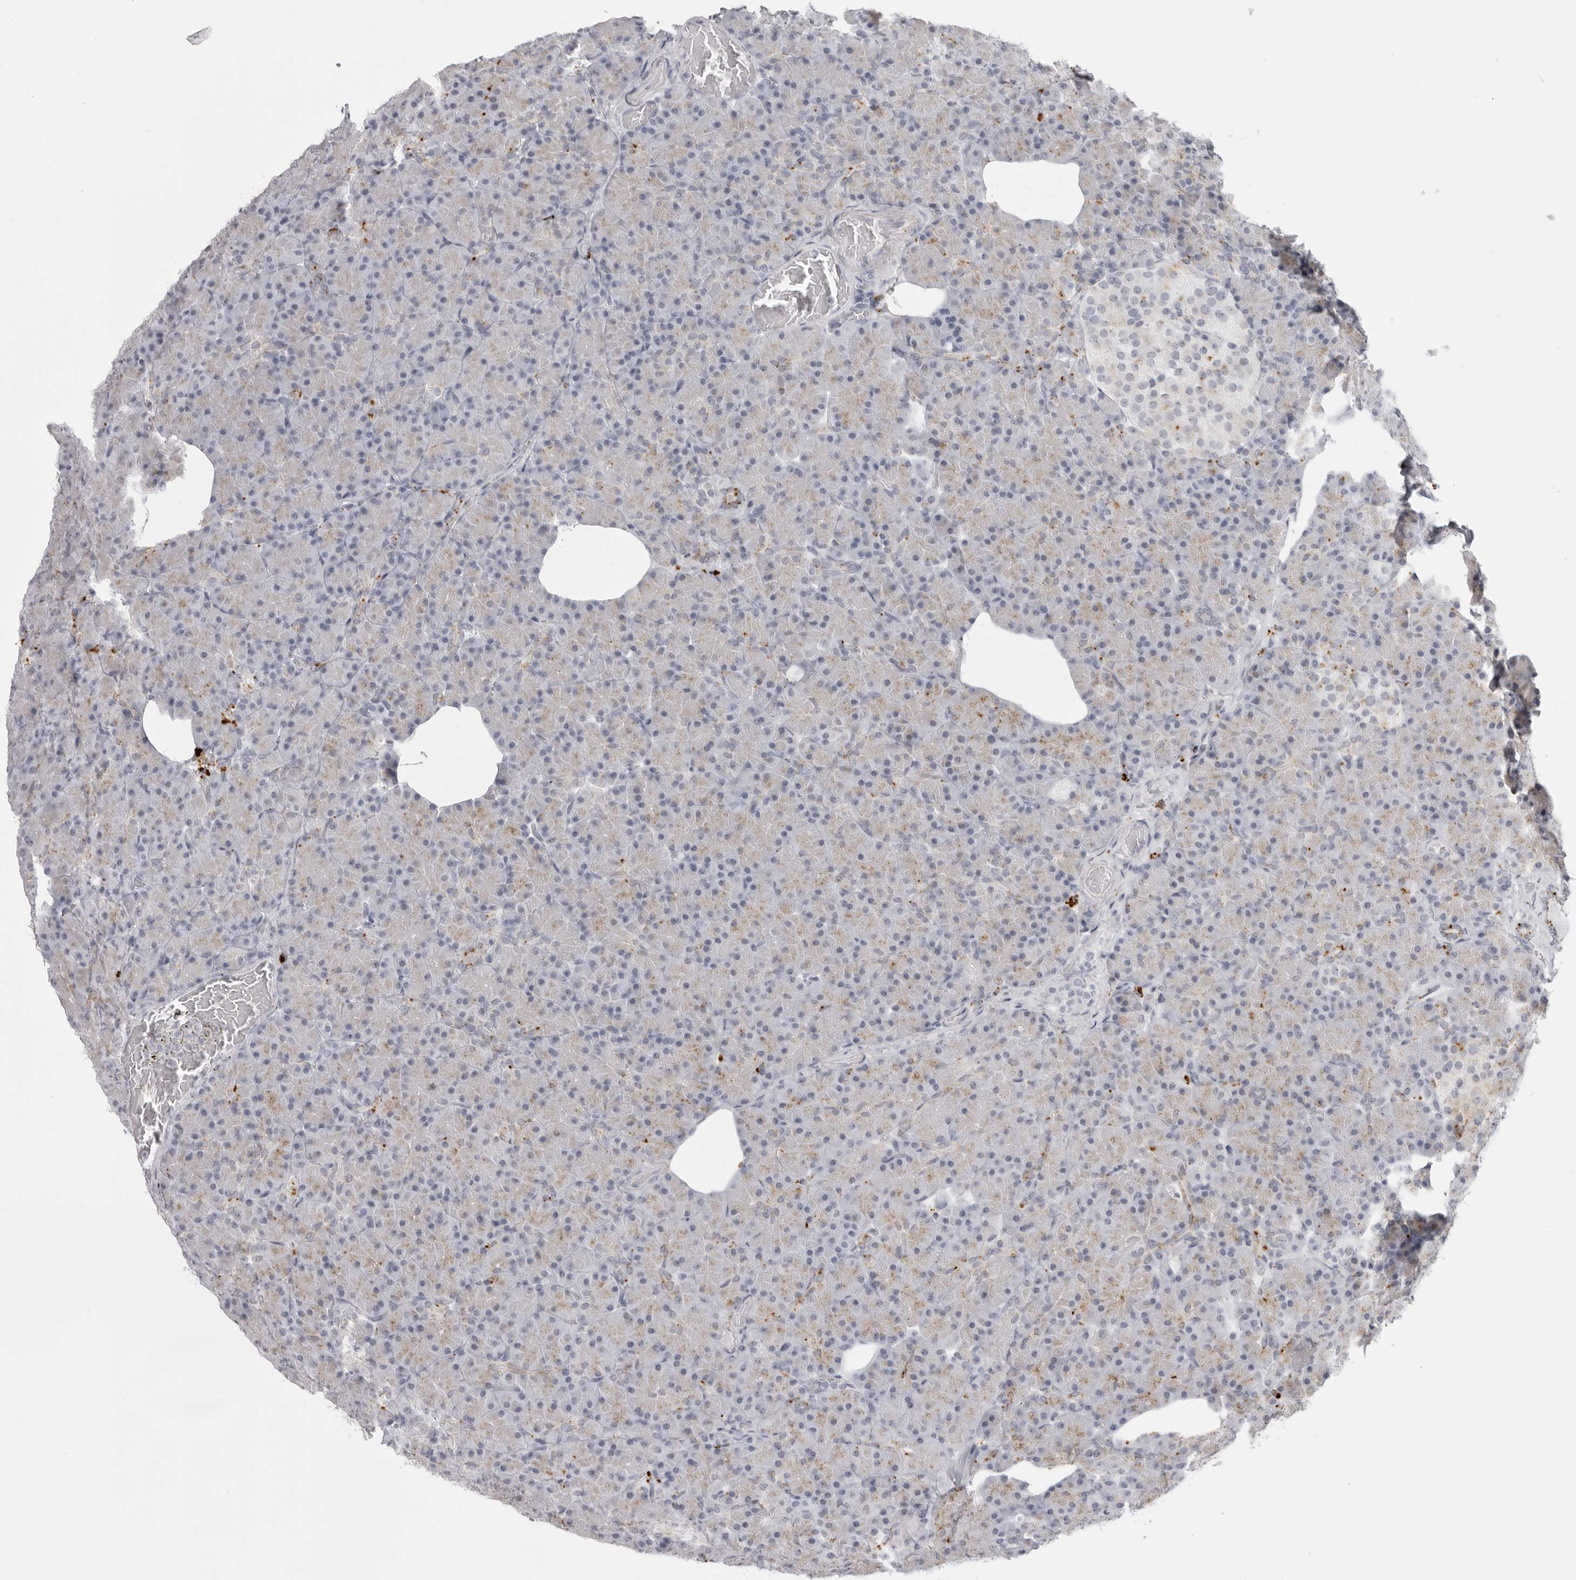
{"staining": {"intensity": "moderate", "quantity": "25%-75%", "location": "cytoplasmic/membranous"}, "tissue": "pancreas", "cell_type": "Exocrine glandular cells", "image_type": "normal", "snomed": [{"axis": "morphology", "description": "Normal tissue, NOS"}, {"axis": "topography", "description": "Pancreas"}], "caption": "The micrograph demonstrates immunohistochemical staining of unremarkable pancreas. There is moderate cytoplasmic/membranous expression is present in approximately 25%-75% of exocrine glandular cells. Using DAB (3,3'-diaminobenzidine) (brown) and hematoxylin (blue) stains, captured at high magnification using brightfield microscopy.", "gene": "IL25", "patient": {"sex": "female", "age": 43}}